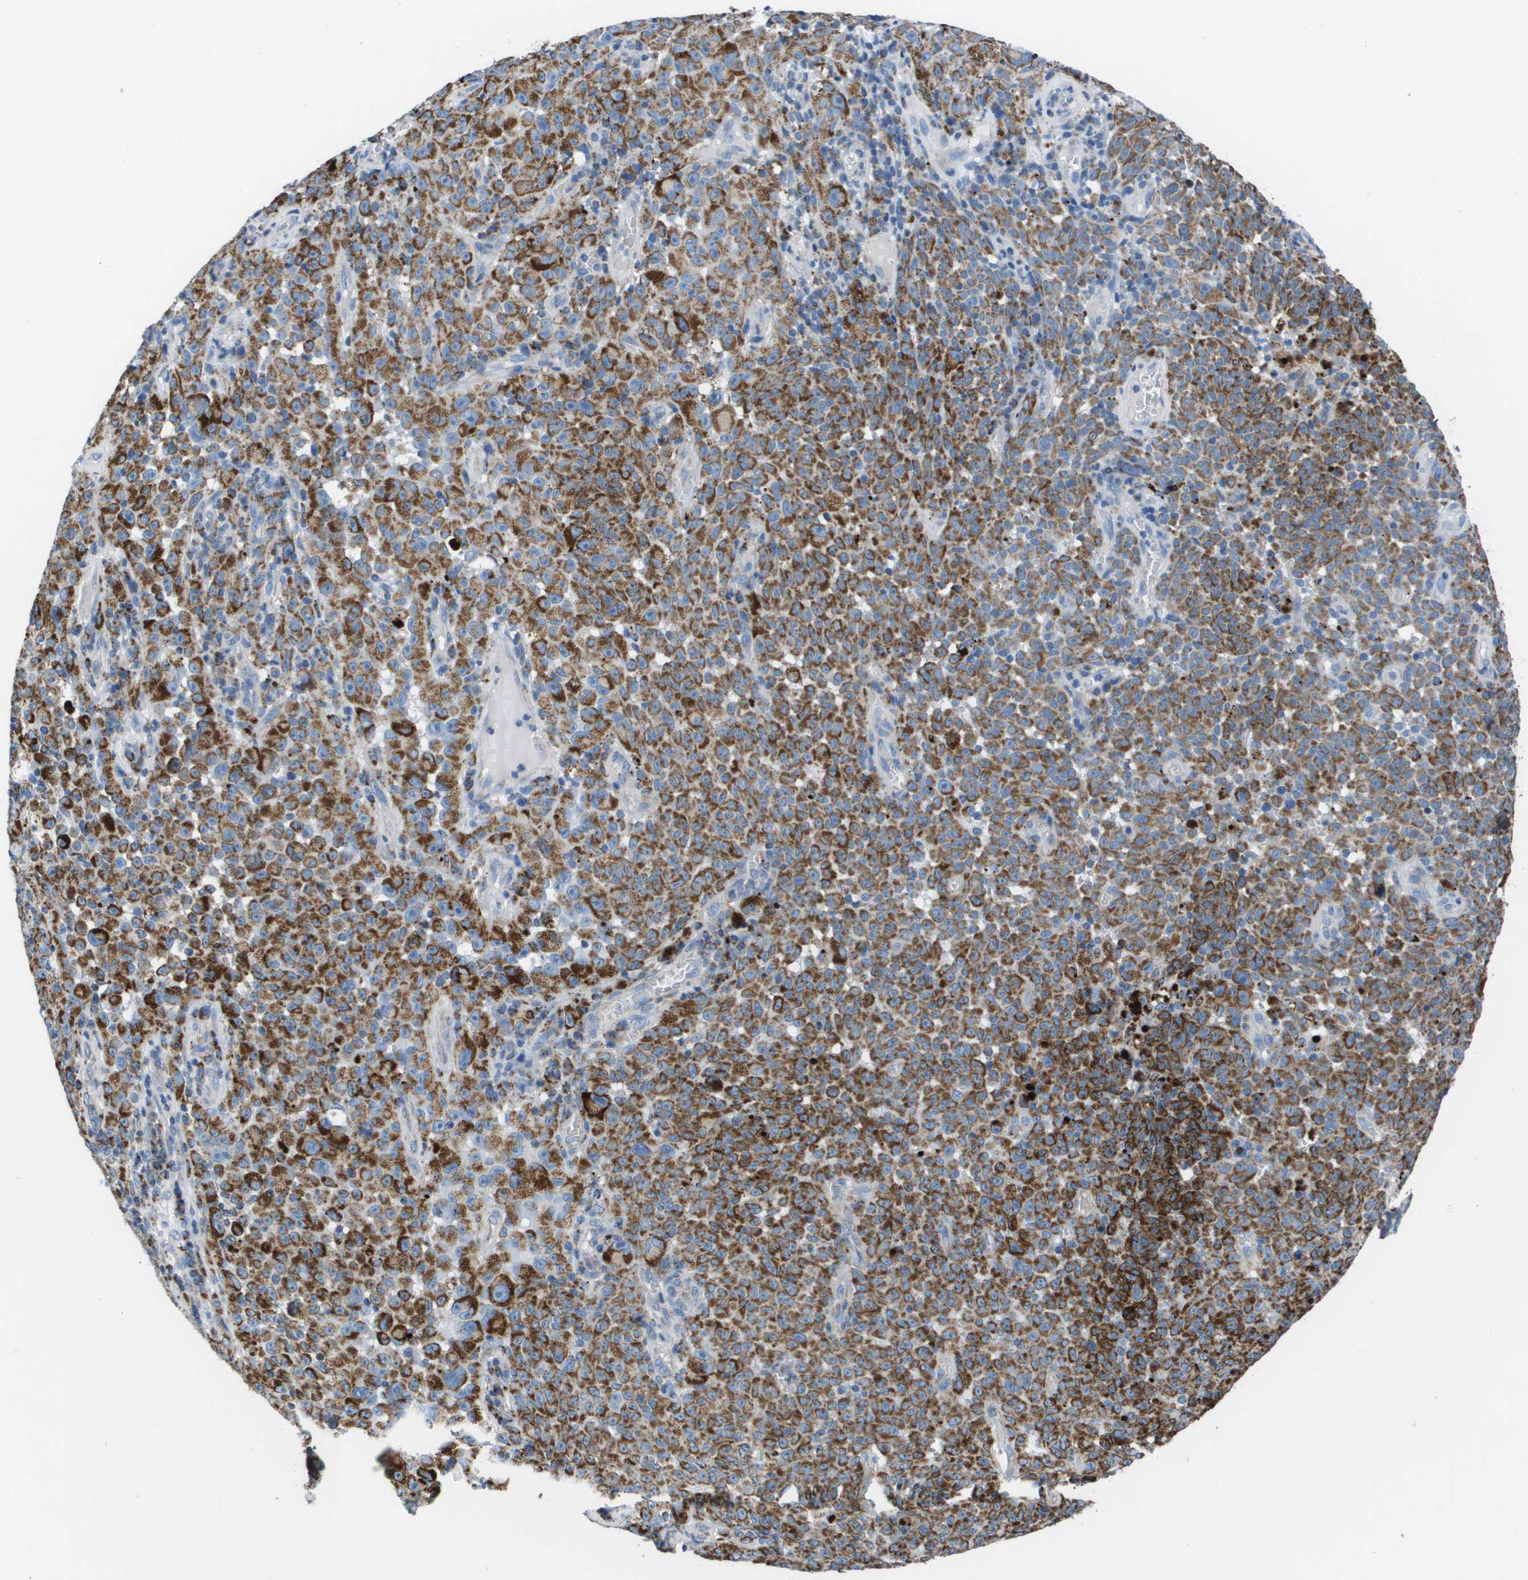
{"staining": {"intensity": "weak", "quantity": ">75%", "location": "cytoplasmic/membranous"}, "tissue": "melanoma", "cell_type": "Tumor cells", "image_type": "cancer", "snomed": [{"axis": "morphology", "description": "Malignant melanoma, NOS"}, {"axis": "topography", "description": "Skin"}], "caption": "A low amount of weak cytoplasmic/membranous expression is identified in about >75% of tumor cells in malignant melanoma tissue. The protein of interest is stained brown, and the nuclei are stained in blue (DAB IHC with brightfield microscopy, high magnification).", "gene": "ZDHHC3", "patient": {"sex": "female", "age": 82}}